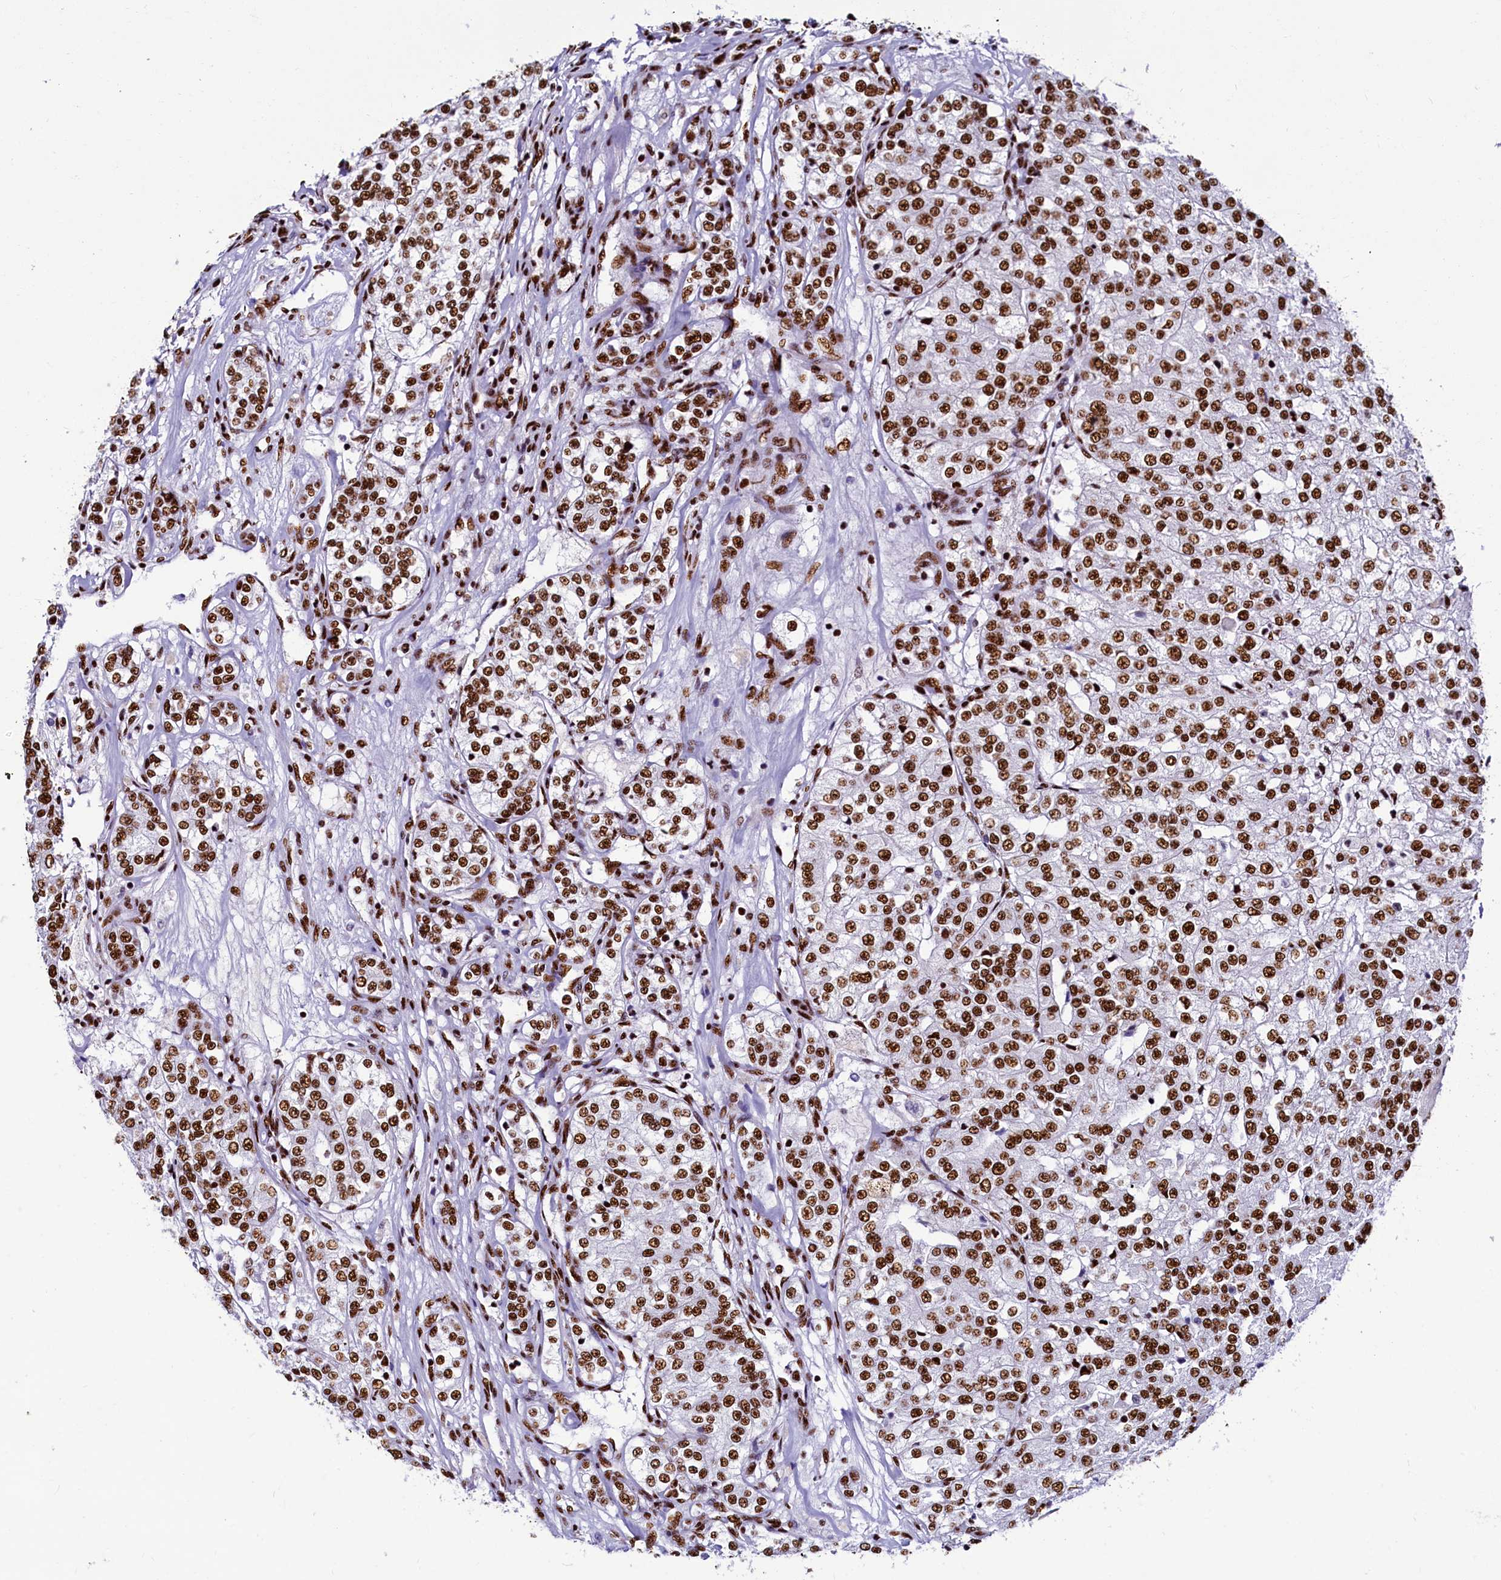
{"staining": {"intensity": "strong", "quantity": ">75%", "location": "nuclear"}, "tissue": "renal cancer", "cell_type": "Tumor cells", "image_type": "cancer", "snomed": [{"axis": "morphology", "description": "Adenocarcinoma, NOS"}, {"axis": "topography", "description": "Kidney"}], "caption": "Renal cancer was stained to show a protein in brown. There is high levels of strong nuclear staining in approximately >75% of tumor cells.", "gene": "SRRM2", "patient": {"sex": "female", "age": 63}}